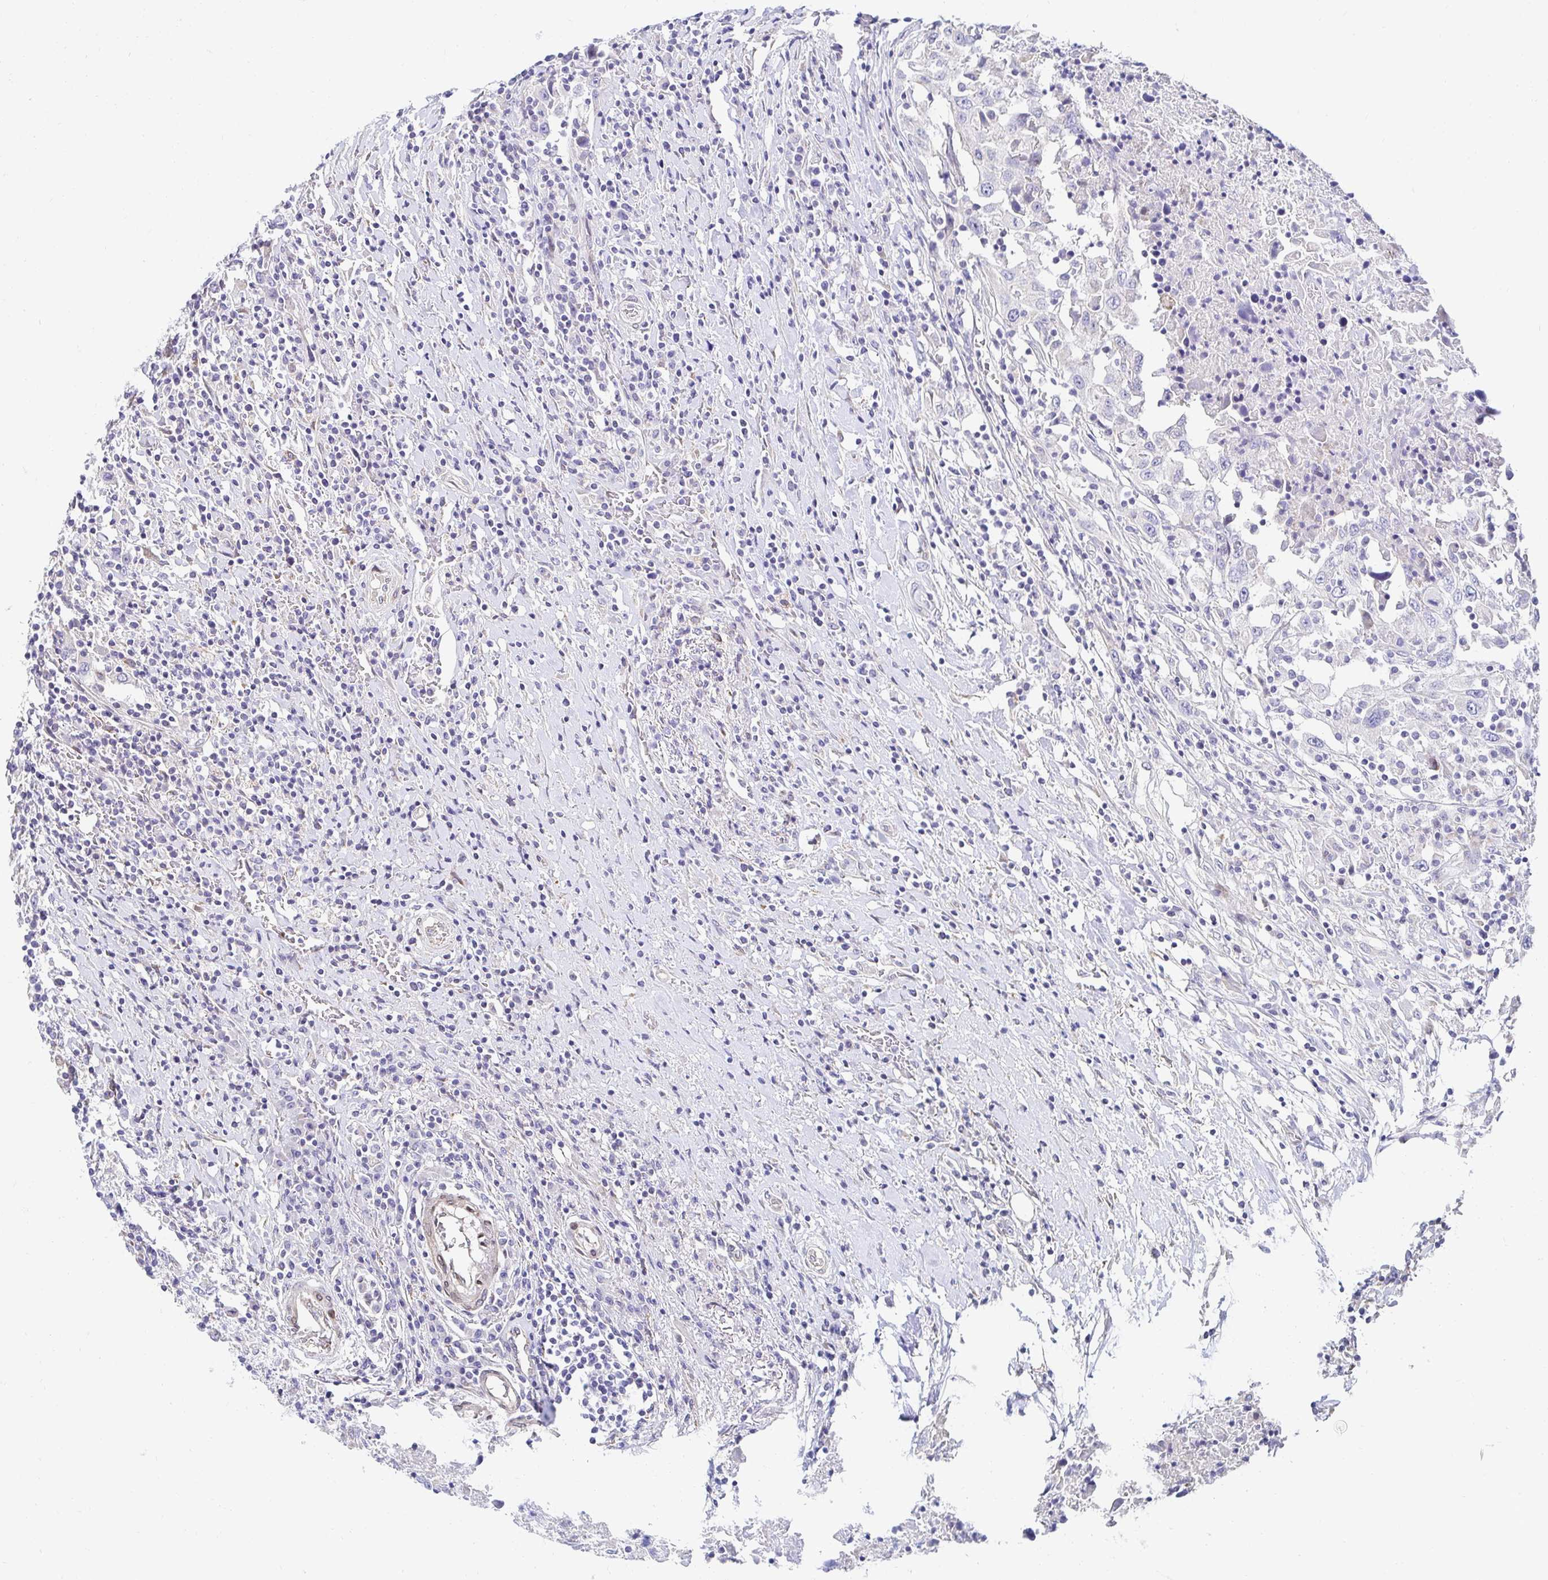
{"staining": {"intensity": "negative", "quantity": "none", "location": "none"}, "tissue": "urothelial cancer", "cell_type": "Tumor cells", "image_type": "cancer", "snomed": [{"axis": "morphology", "description": "Urothelial carcinoma, High grade"}, {"axis": "topography", "description": "Urinary bladder"}], "caption": "A micrograph of urothelial carcinoma (high-grade) stained for a protein shows no brown staining in tumor cells. Brightfield microscopy of IHC stained with DAB (brown) and hematoxylin (blue), captured at high magnification.", "gene": "AKAP14", "patient": {"sex": "male", "age": 61}}